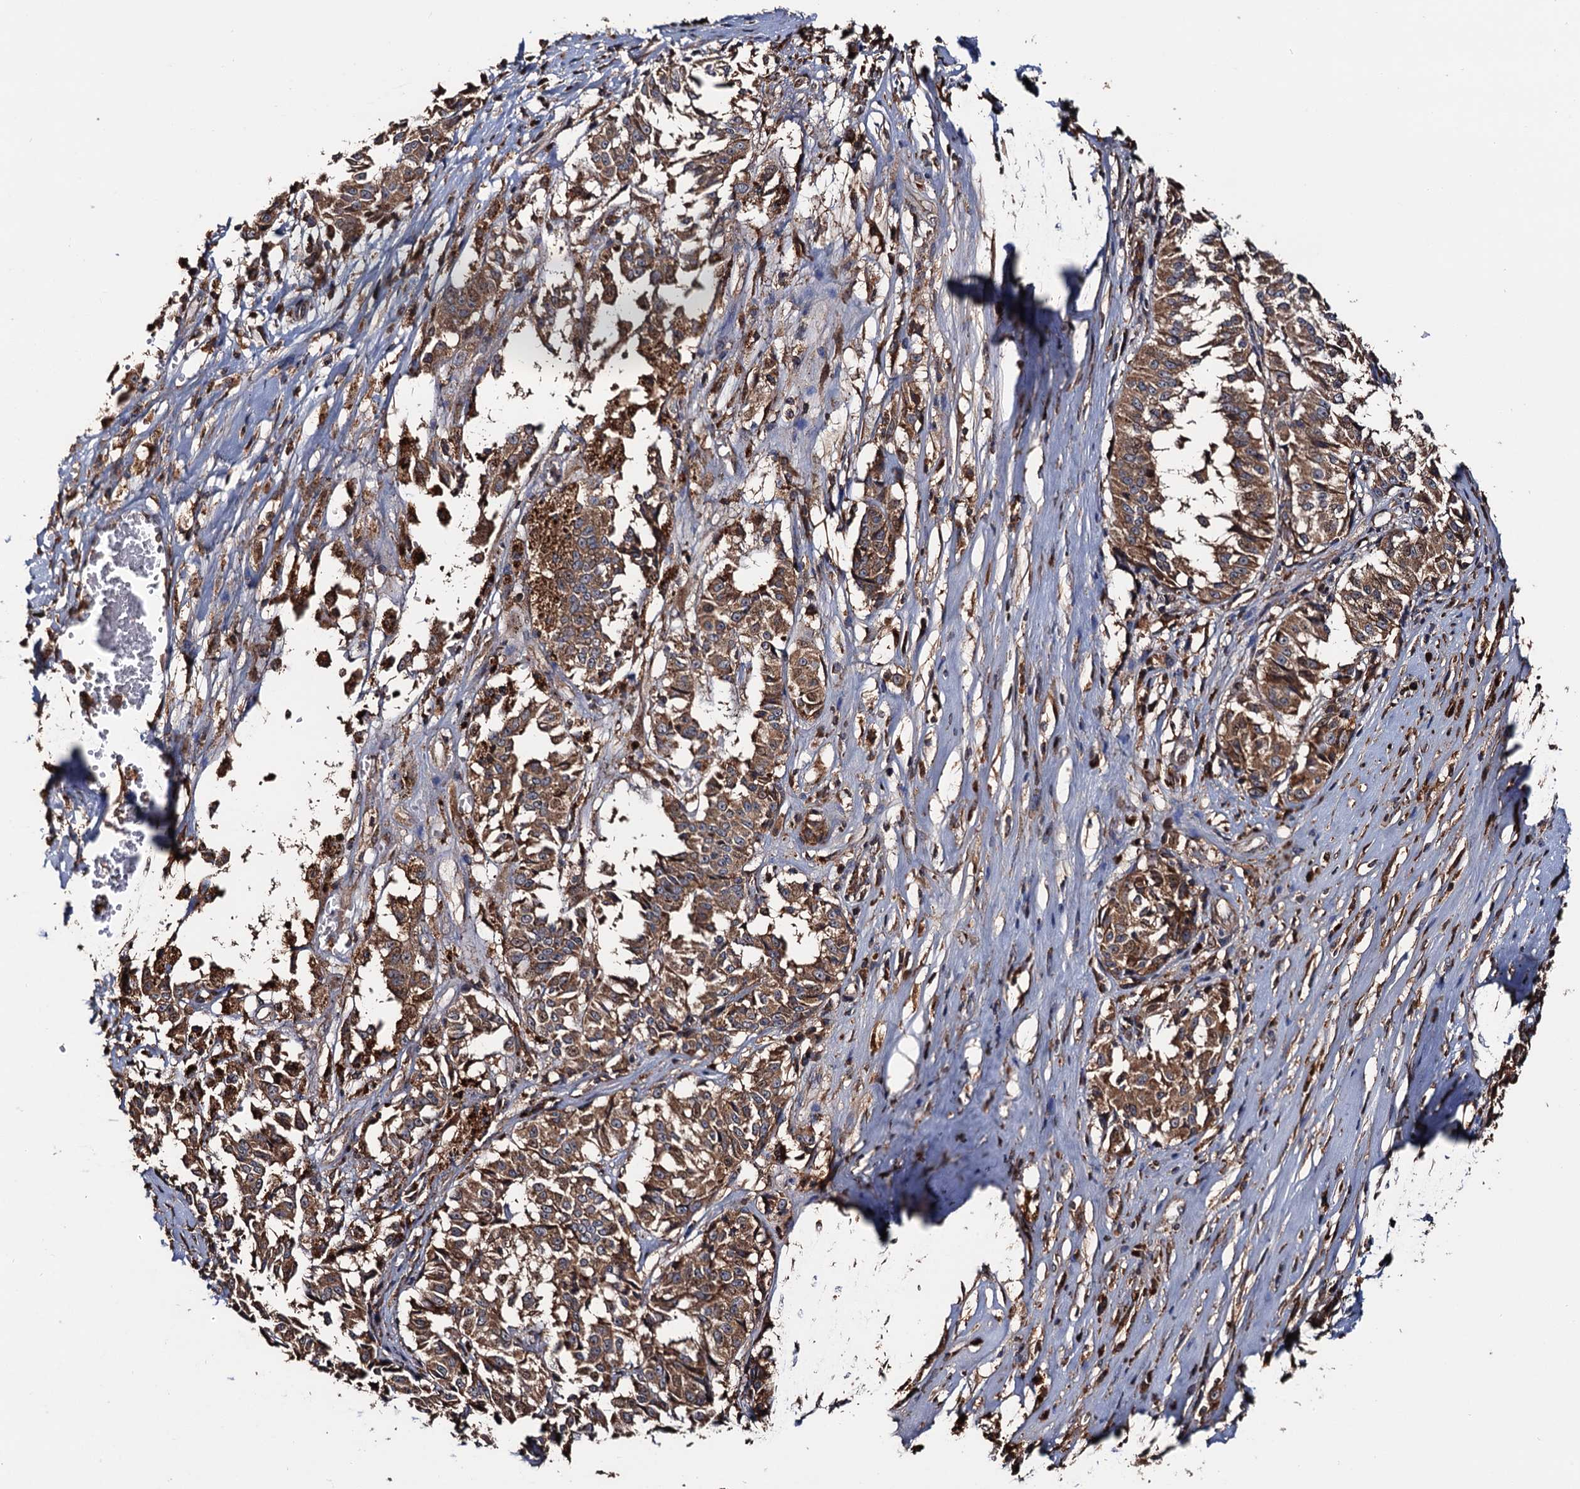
{"staining": {"intensity": "moderate", "quantity": ">75%", "location": "cytoplasmic/membranous"}, "tissue": "melanoma", "cell_type": "Tumor cells", "image_type": "cancer", "snomed": [{"axis": "morphology", "description": "Malignant melanoma, NOS"}, {"axis": "topography", "description": "Skin"}], "caption": "Moderate cytoplasmic/membranous expression for a protein is present in approximately >75% of tumor cells of melanoma using immunohistochemistry.", "gene": "RGS11", "patient": {"sex": "female", "age": 72}}